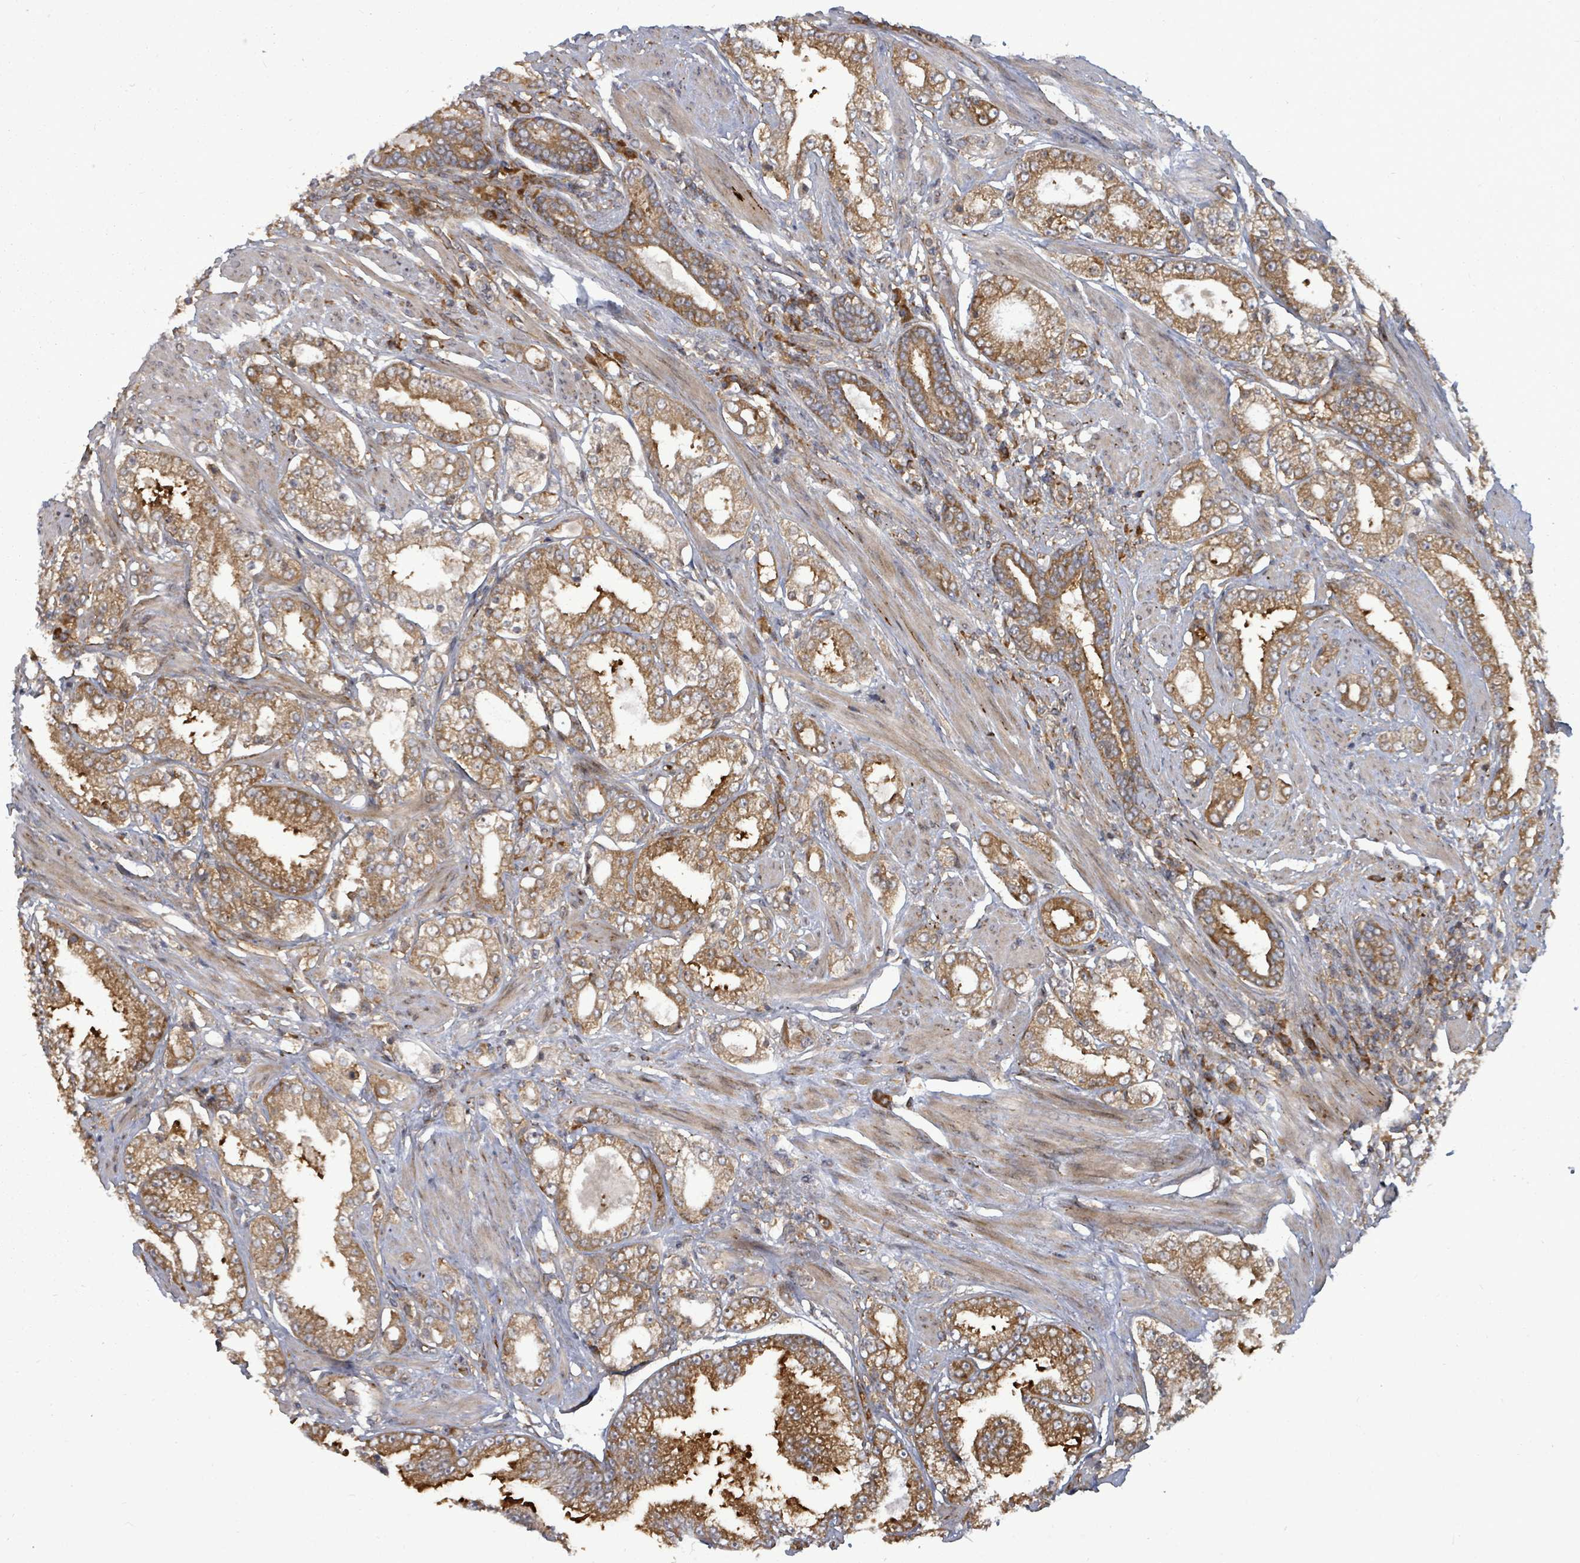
{"staining": {"intensity": "moderate", "quantity": ">75%", "location": "cytoplasmic/membranous"}, "tissue": "prostate cancer", "cell_type": "Tumor cells", "image_type": "cancer", "snomed": [{"axis": "morphology", "description": "Adenocarcinoma, High grade"}, {"axis": "topography", "description": "Prostate"}], "caption": "This micrograph reveals immunohistochemistry (IHC) staining of human prostate cancer, with medium moderate cytoplasmic/membranous staining in approximately >75% of tumor cells.", "gene": "EIF3C", "patient": {"sex": "male", "age": 68}}